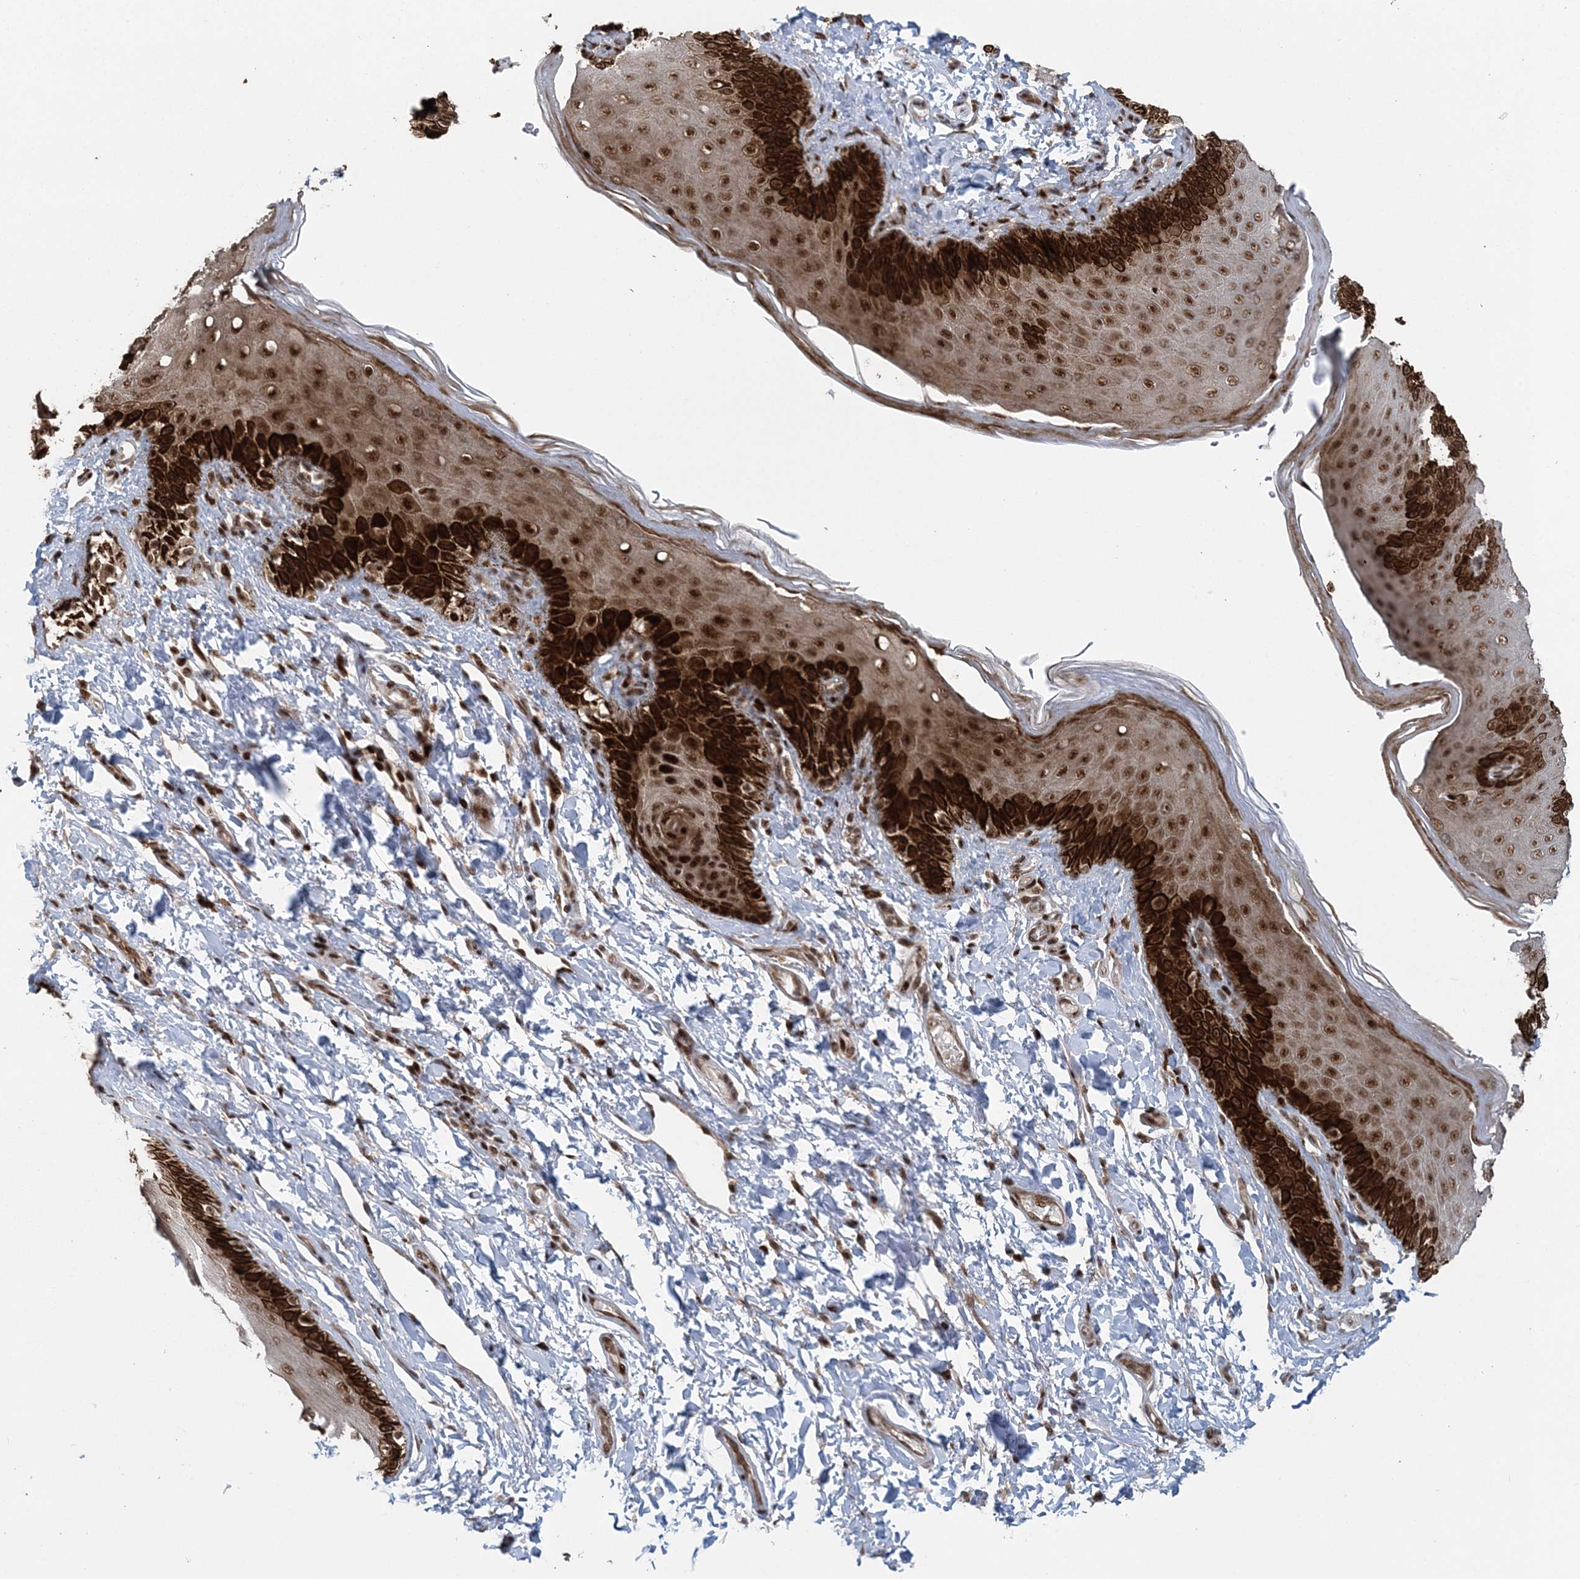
{"staining": {"intensity": "strong", "quantity": ">75%", "location": "cytoplasmic/membranous,nuclear"}, "tissue": "skin", "cell_type": "Epidermal cells", "image_type": "normal", "snomed": [{"axis": "morphology", "description": "Normal tissue, NOS"}, {"axis": "topography", "description": "Anal"}], "caption": "Immunohistochemistry of unremarkable skin reveals high levels of strong cytoplasmic/membranous,nuclear staining in approximately >75% of epidermal cells.", "gene": "CWC22", "patient": {"sex": "male", "age": 44}}